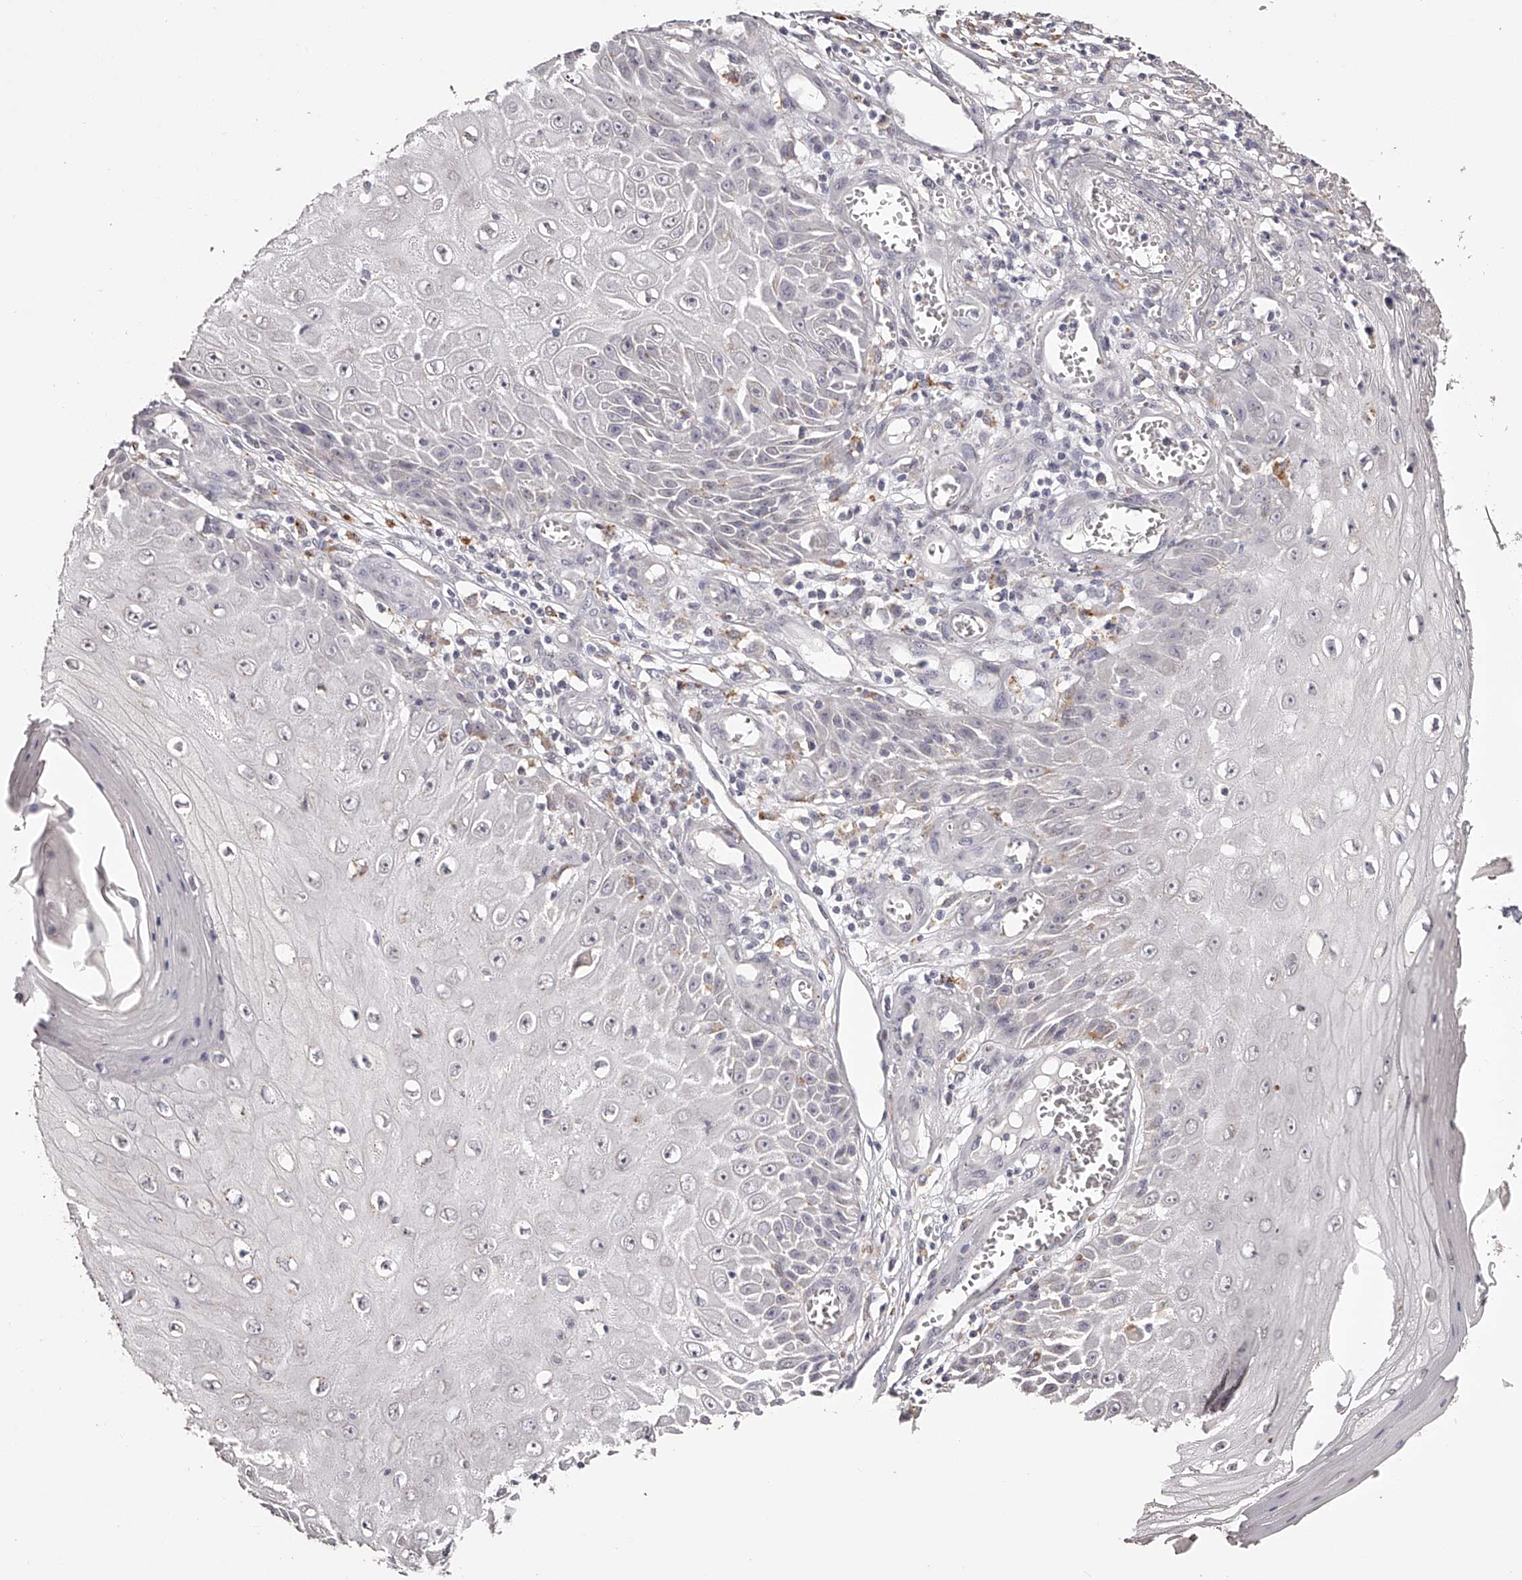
{"staining": {"intensity": "negative", "quantity": "none", "location": "none"}, "tissue": "skin cancer", "cell_type": "Tumor cells", "image_type": "cancer", "snomed": [{"axis": "morphology", "description": "Squamous cell carcinoma, NOS"}, {"axis": "topography", "description": "Skin"}], "caption": "This is a histopathology image of immunohistochemistry staining of skin cancer (squamous cell carcinoma), which shows no positivity in tumor cells.", "gene": "SLC35D3", "patient": {"sex": "female", "age": 73}}